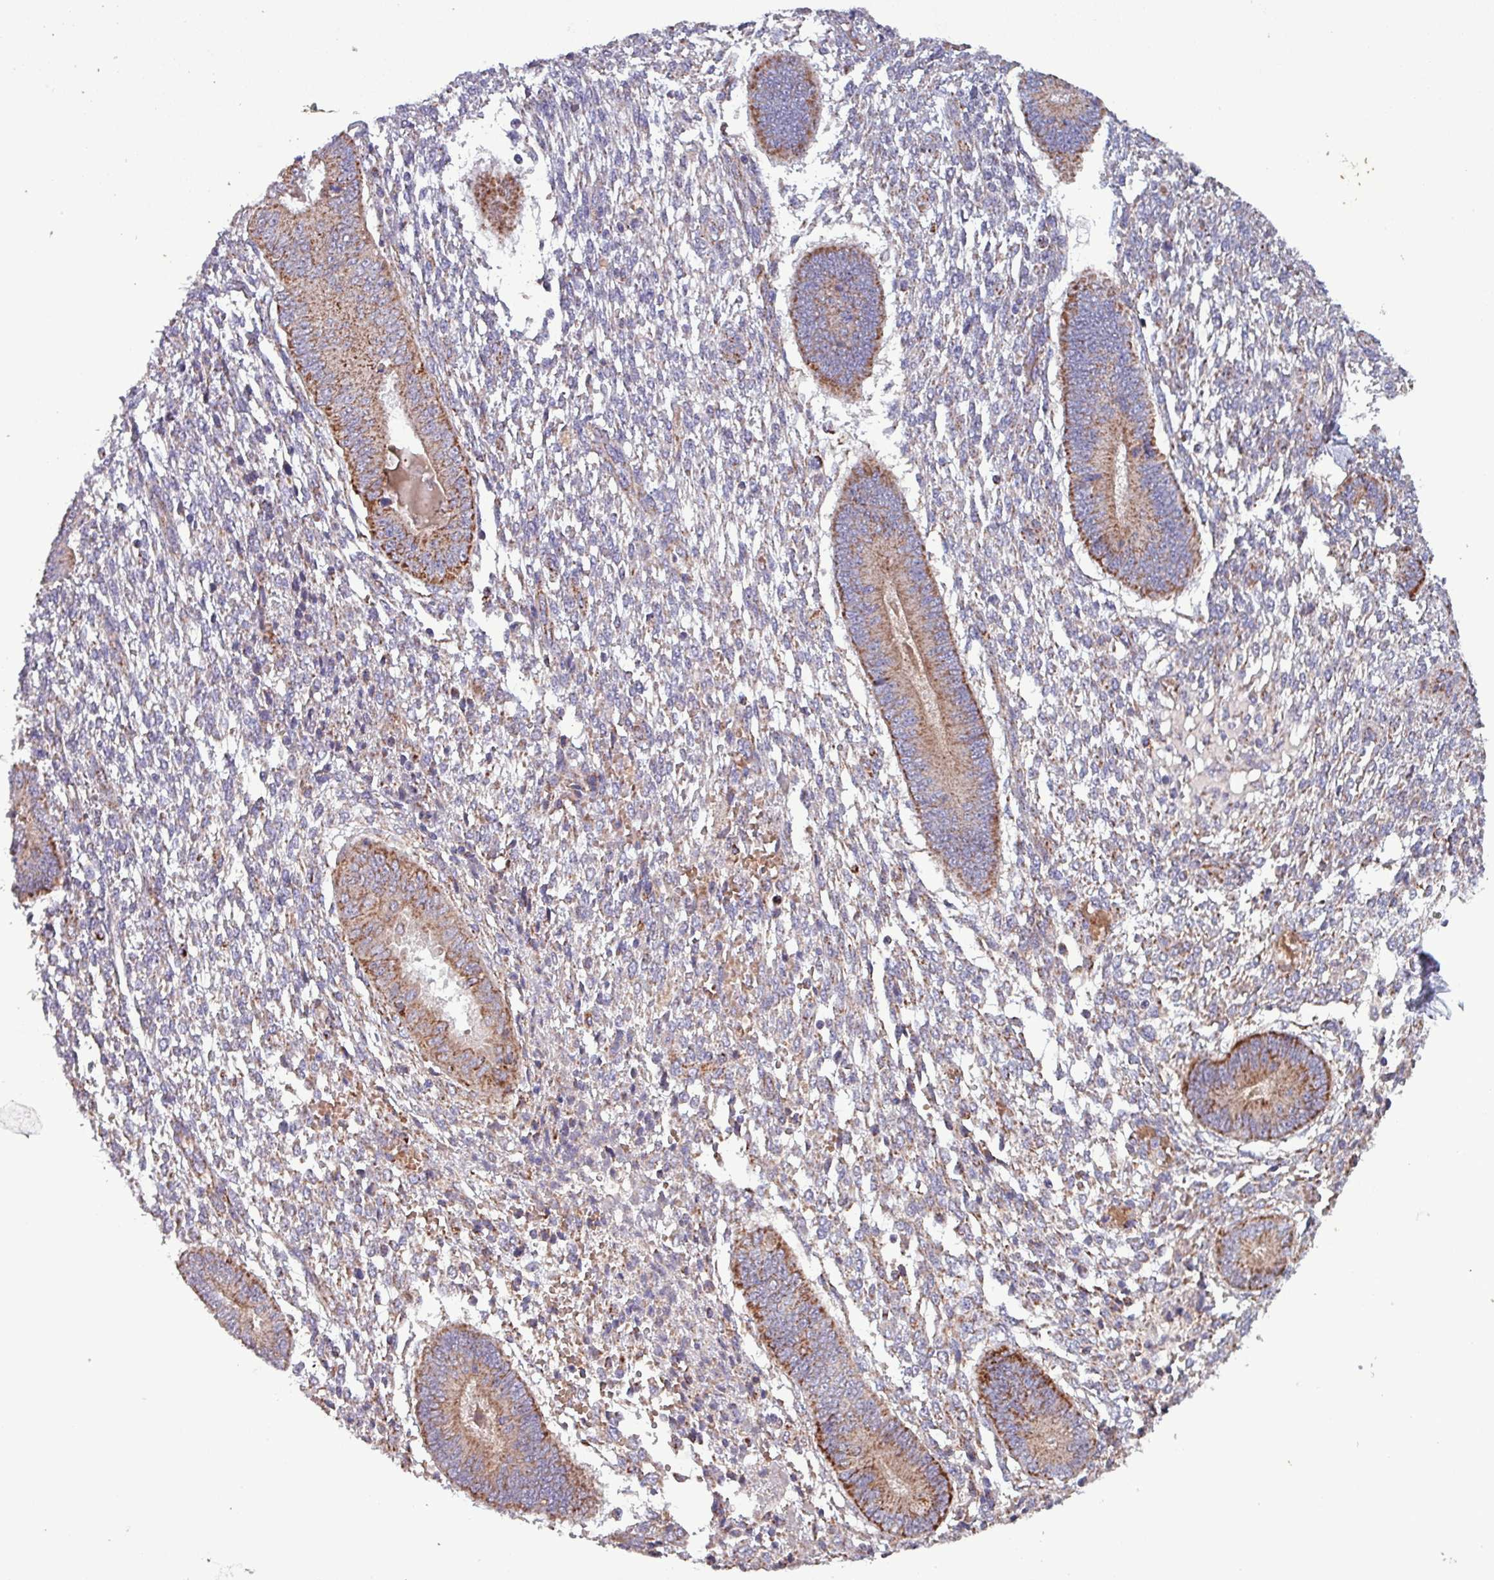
{"staining": {"intensity": "weak", "quantity": "<25%", "location": "cytoplasmic/membranous"}, "tissue": "endometrium", "cell_type": "Cells in endometrial stroma", "image_type": "normal", "snomed": [{"axis": "morphology", "description": "Normal tissue, NOS"}, {"axis": "topography", "description": "Endometrium"}], "caption": "Cells in endometrial stroma show no significant positivity in normal endometrium. Nuclei are stained in blue.", "gene": "ZNF322", "patient": {"sex": "female", "age": 49}}